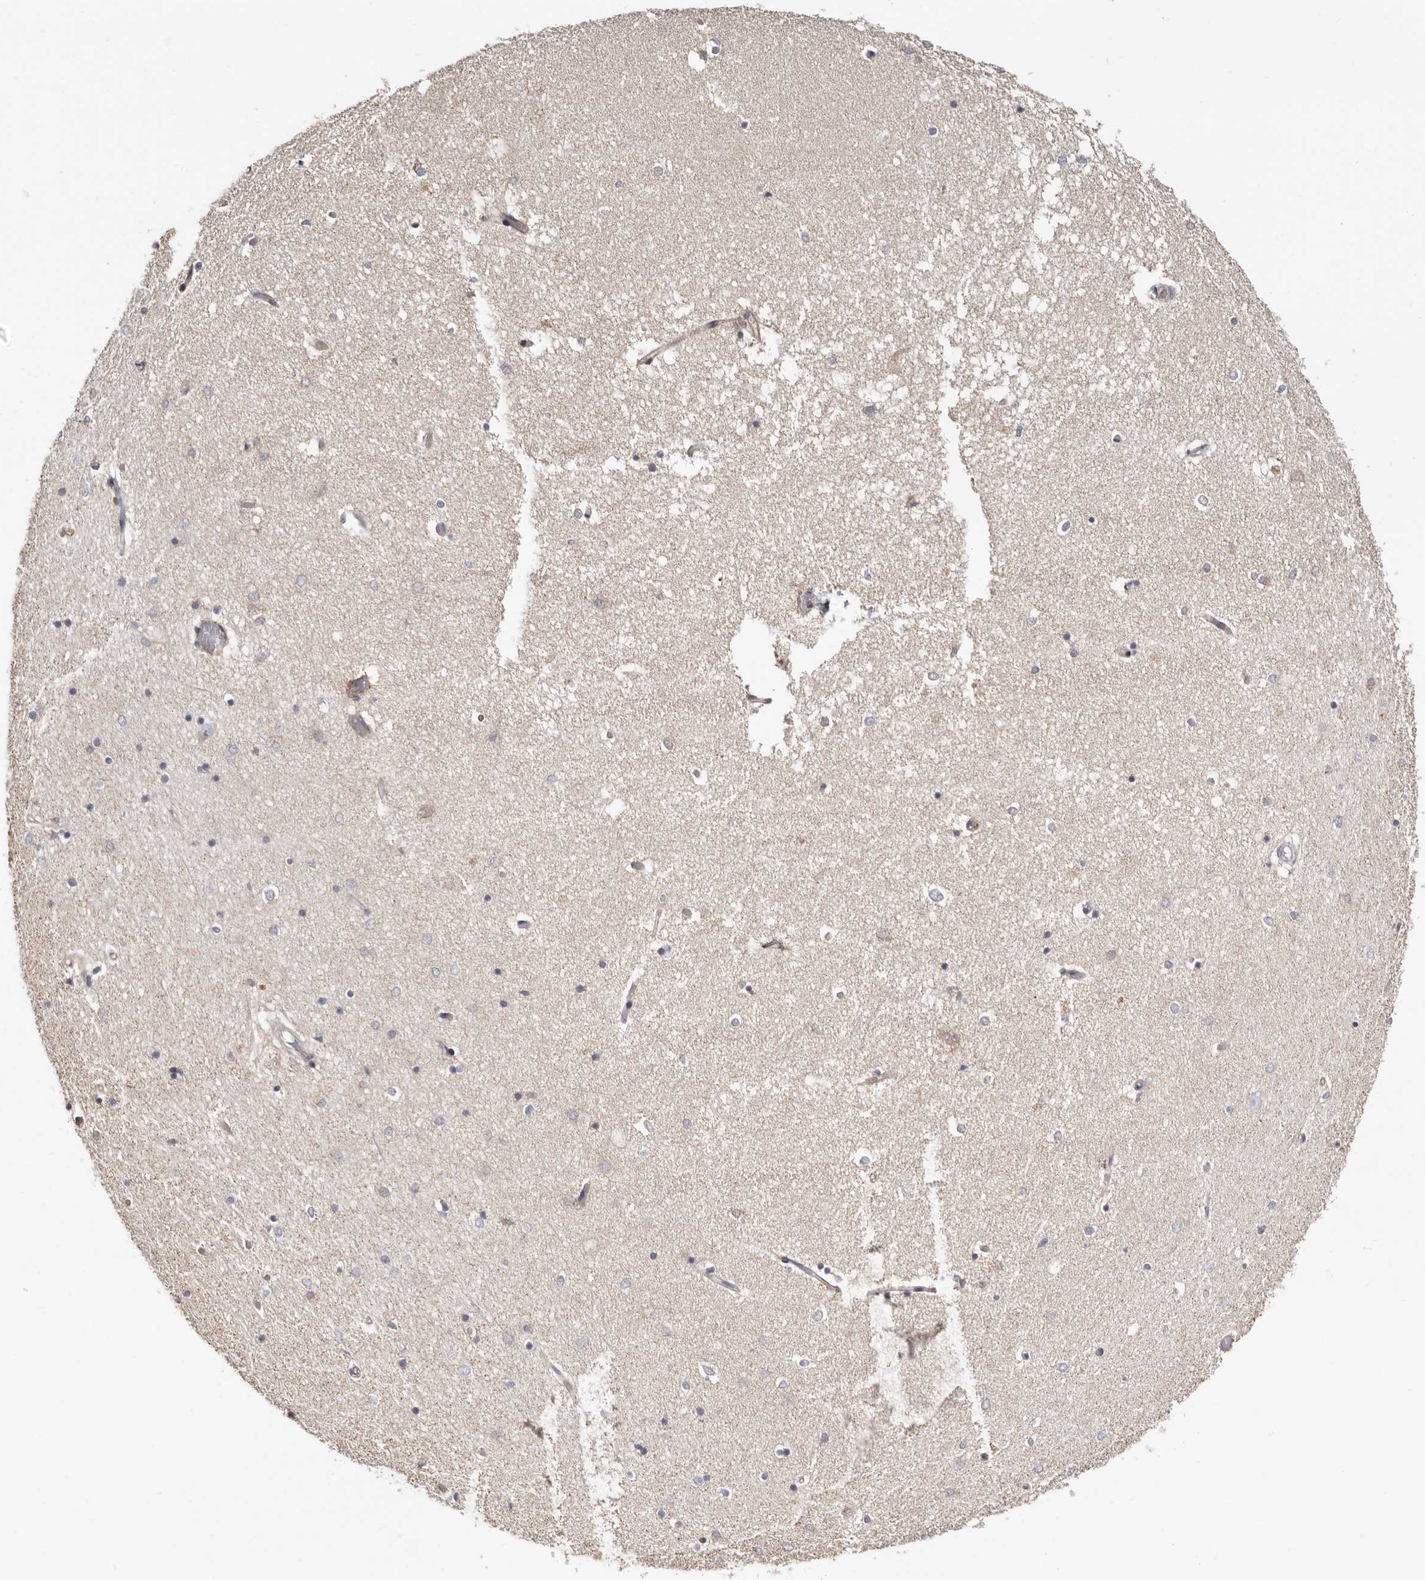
{"staining": {"intensity": "moderate", "quantity": "<25%", "location": "cytoplasmic/membranous"}, "tissue": "hippocampus", "cell_type": "Glial cells", "image_type": "normal", "snomed": [{"axis": "morphology", "description": "Normal tissue, NOS"}, {"axis": "topography", "description": "Hippocampus"}], "caption": "Immunohistochemical staining of benign hippocampus reveals <25% levels of moderate cytoplasmic/membranous protein expression in approximately <25% of glial cells. (DAB IHC with brightfield microscopy, high magnification).", "gene": "BAIAP2L1", "patient": {"sex": "male", "age": 45}}